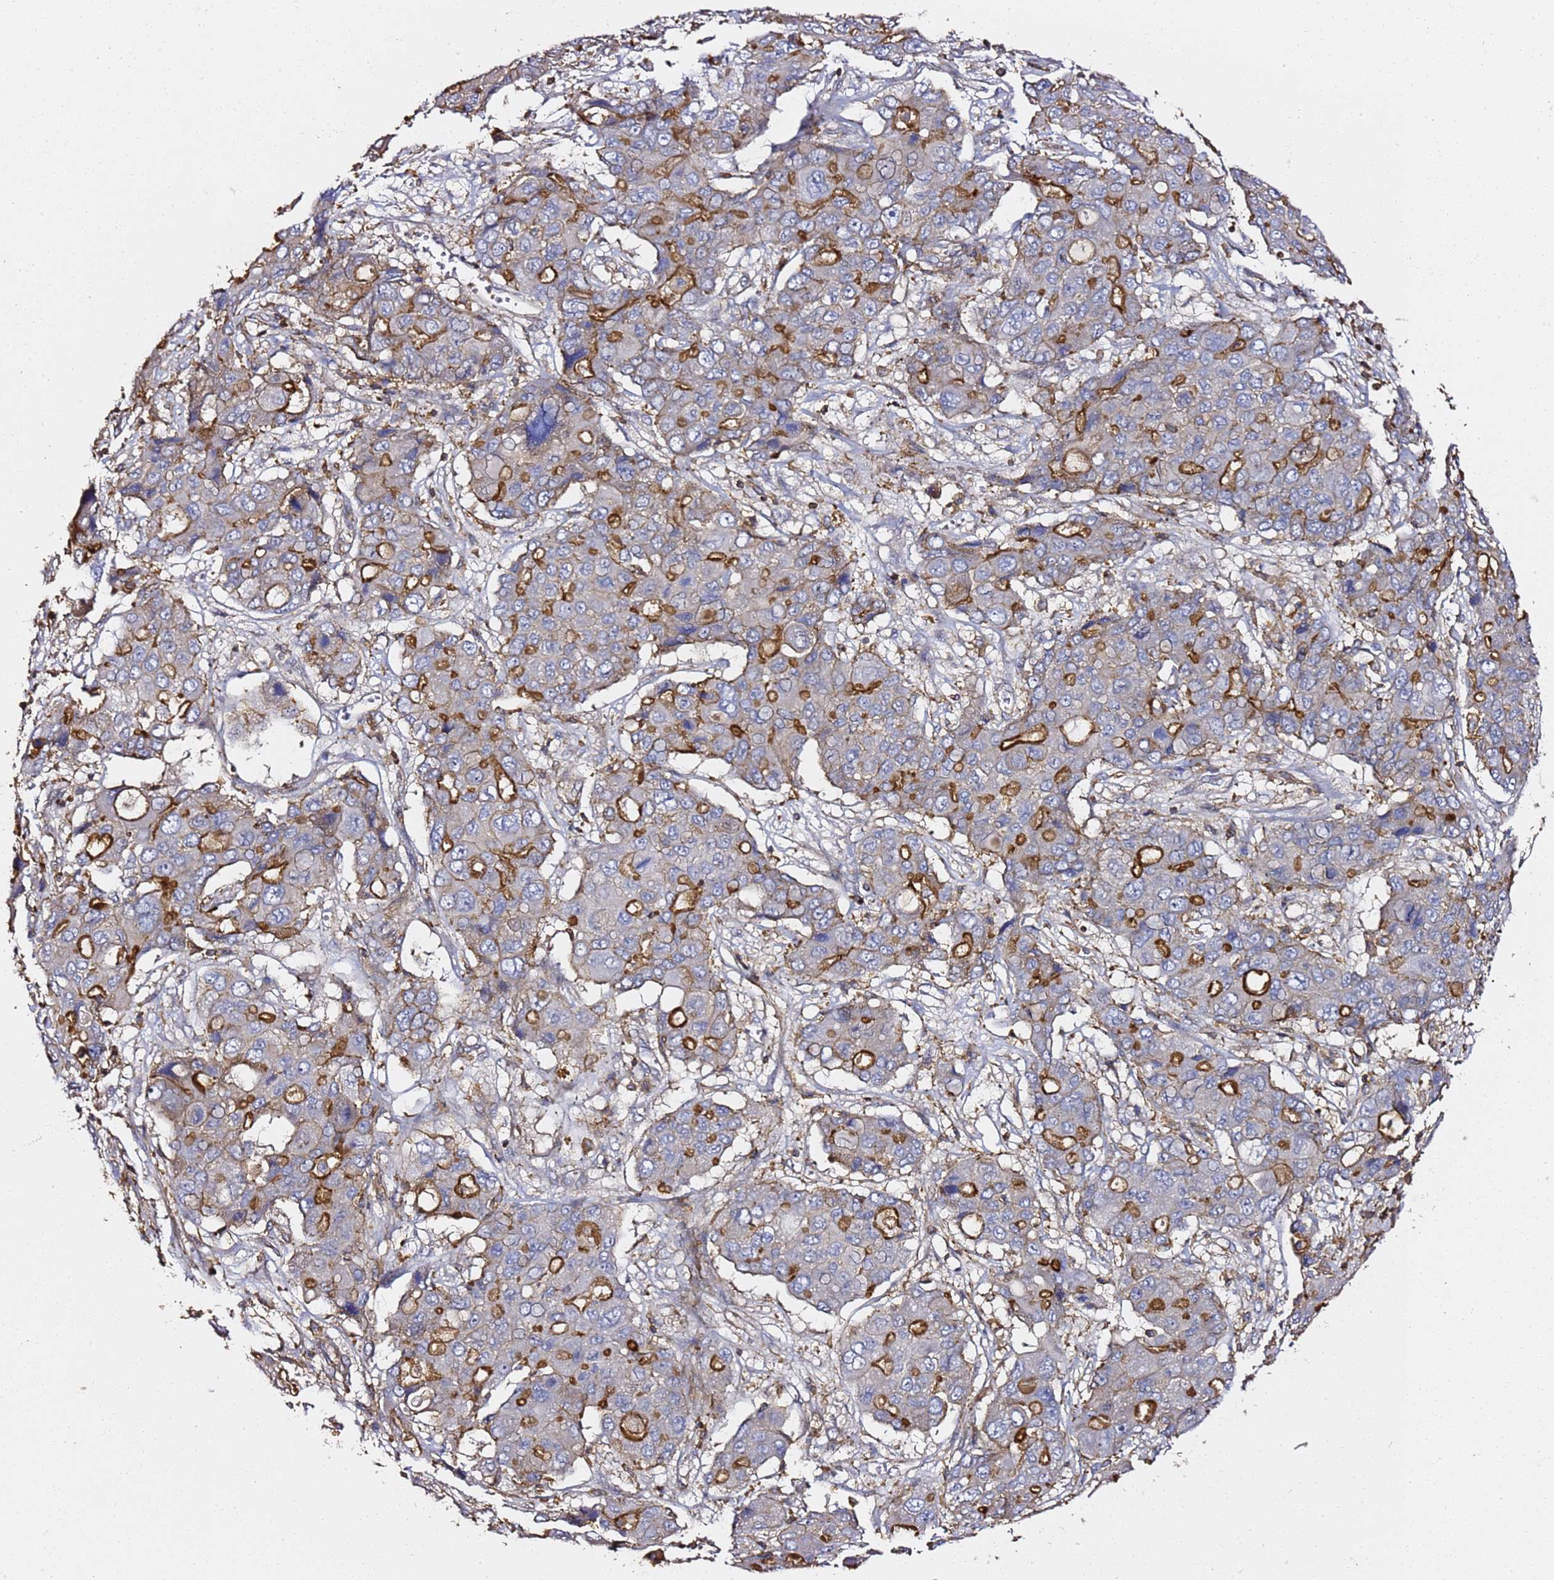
{"staining": {"intensity": "strong", "quantity": "25%-75%", "location": "cytoplasmic/membranous"}, "tissue": "liver cancer", "cell_type": "Tumor cells", "image_type": "cancer", "snomed": [{"axis": "morphology", "description": "Cholangiocarcinoma"}, {"axis": "topography", "description": "Liver"}], "caption": "Immunohistochemical staining of liver cholangiocarcinoma demonstrates strong cytoplasmic/membranous protein expression in approximately 25%-75% of tumor cells. Nuclei are stained in blue.", "gene": "ZFP36L2", "patient": {"sex": "male", "age": 67}}